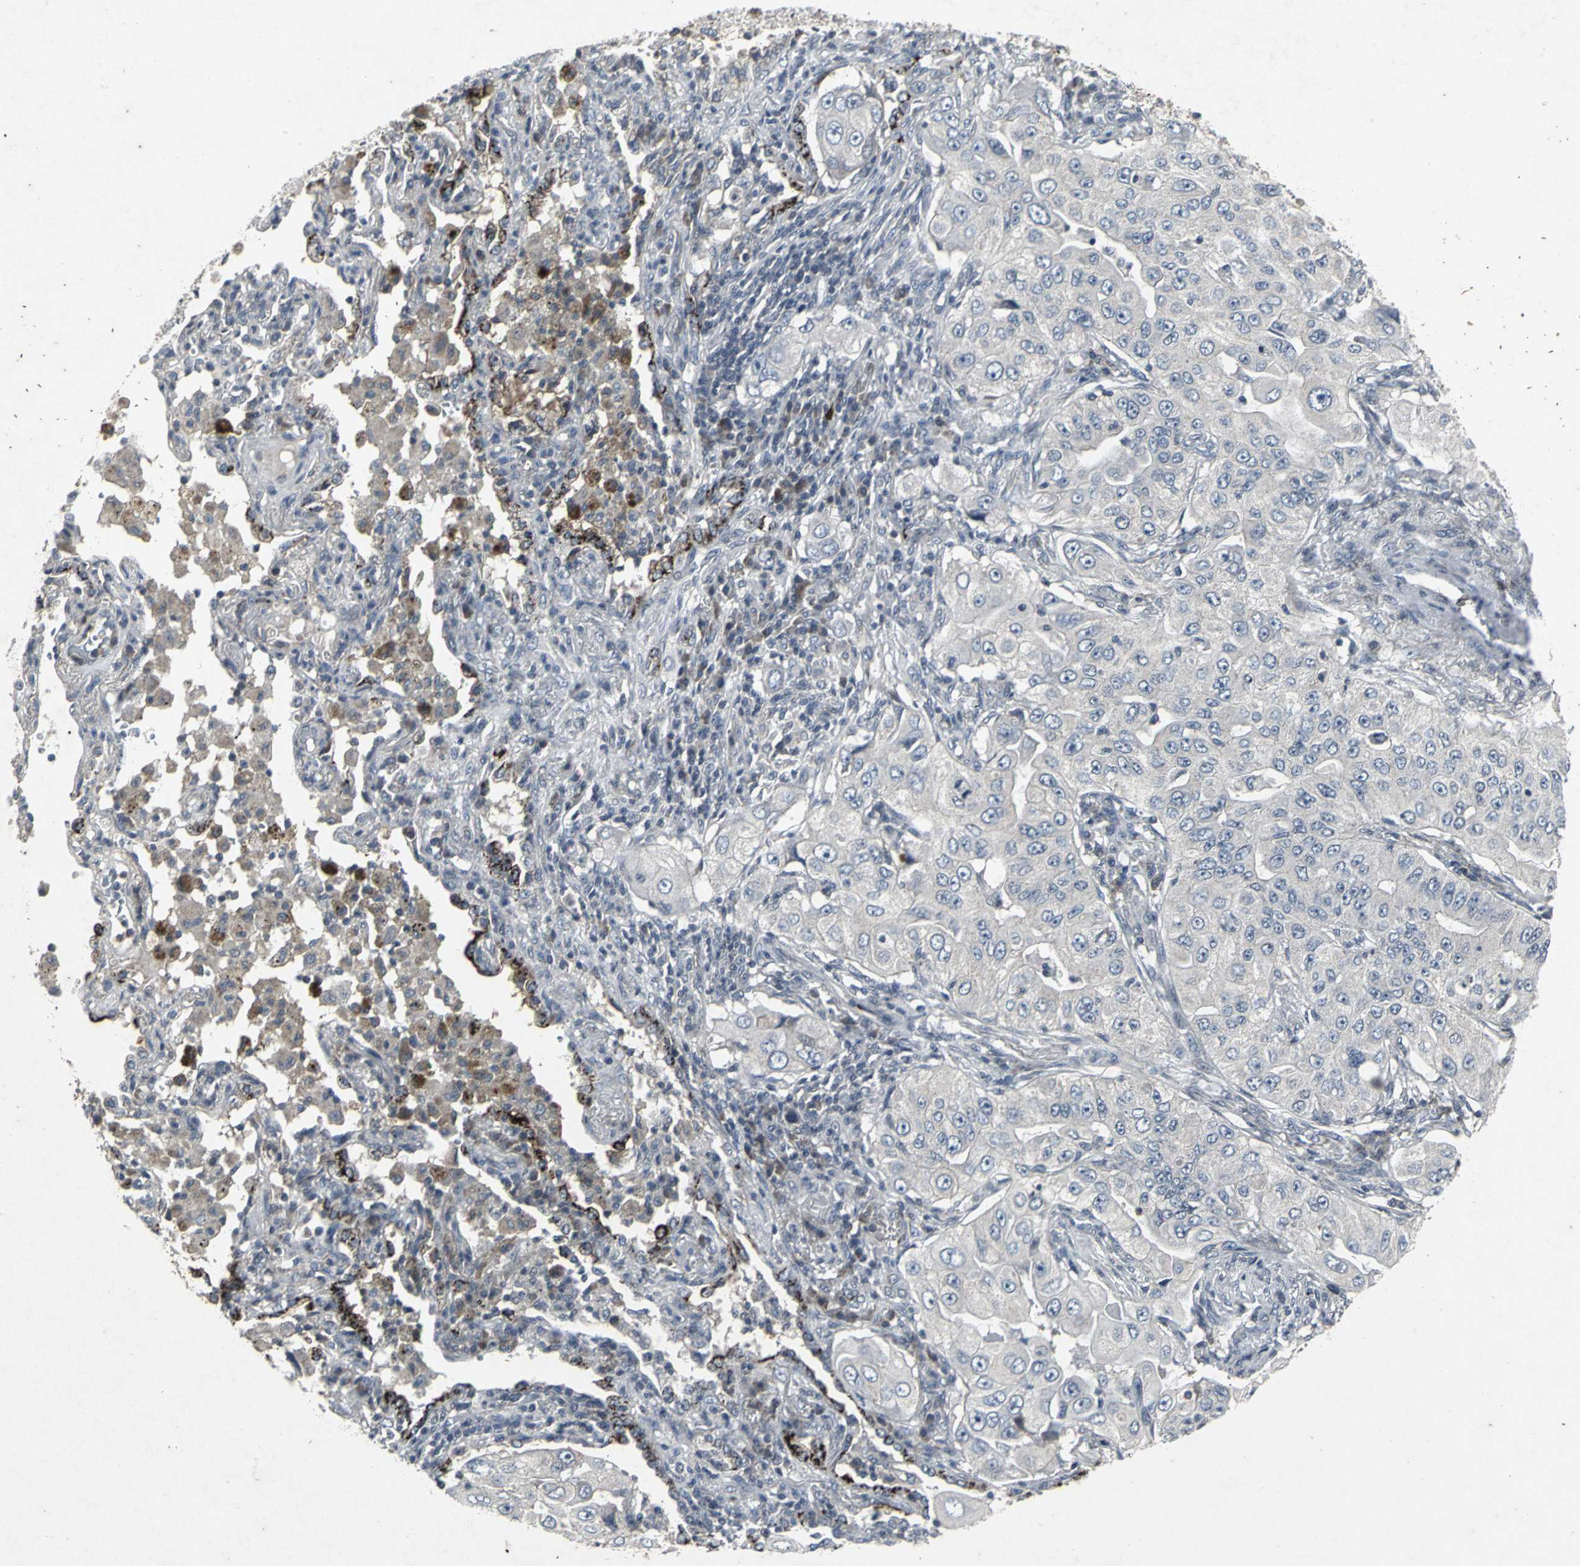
{"staining": {"intensity": "negative", "quantity": "none", "location": "none"}, "tissue": "lung cancer", "cell_type": "Tumor cells", "image_type": "cancer", "snomed": [{"axis": "morphology", "description": "Adenocarcinoma, NOS"}, {"axis": "topography", "description": "Lung"}], "caption": "Histopathology image shows no protein staining in tumor cells of lung cancer tissue.", "gene": "BMP4", "patient": {"sex": "male", "age": 84}}